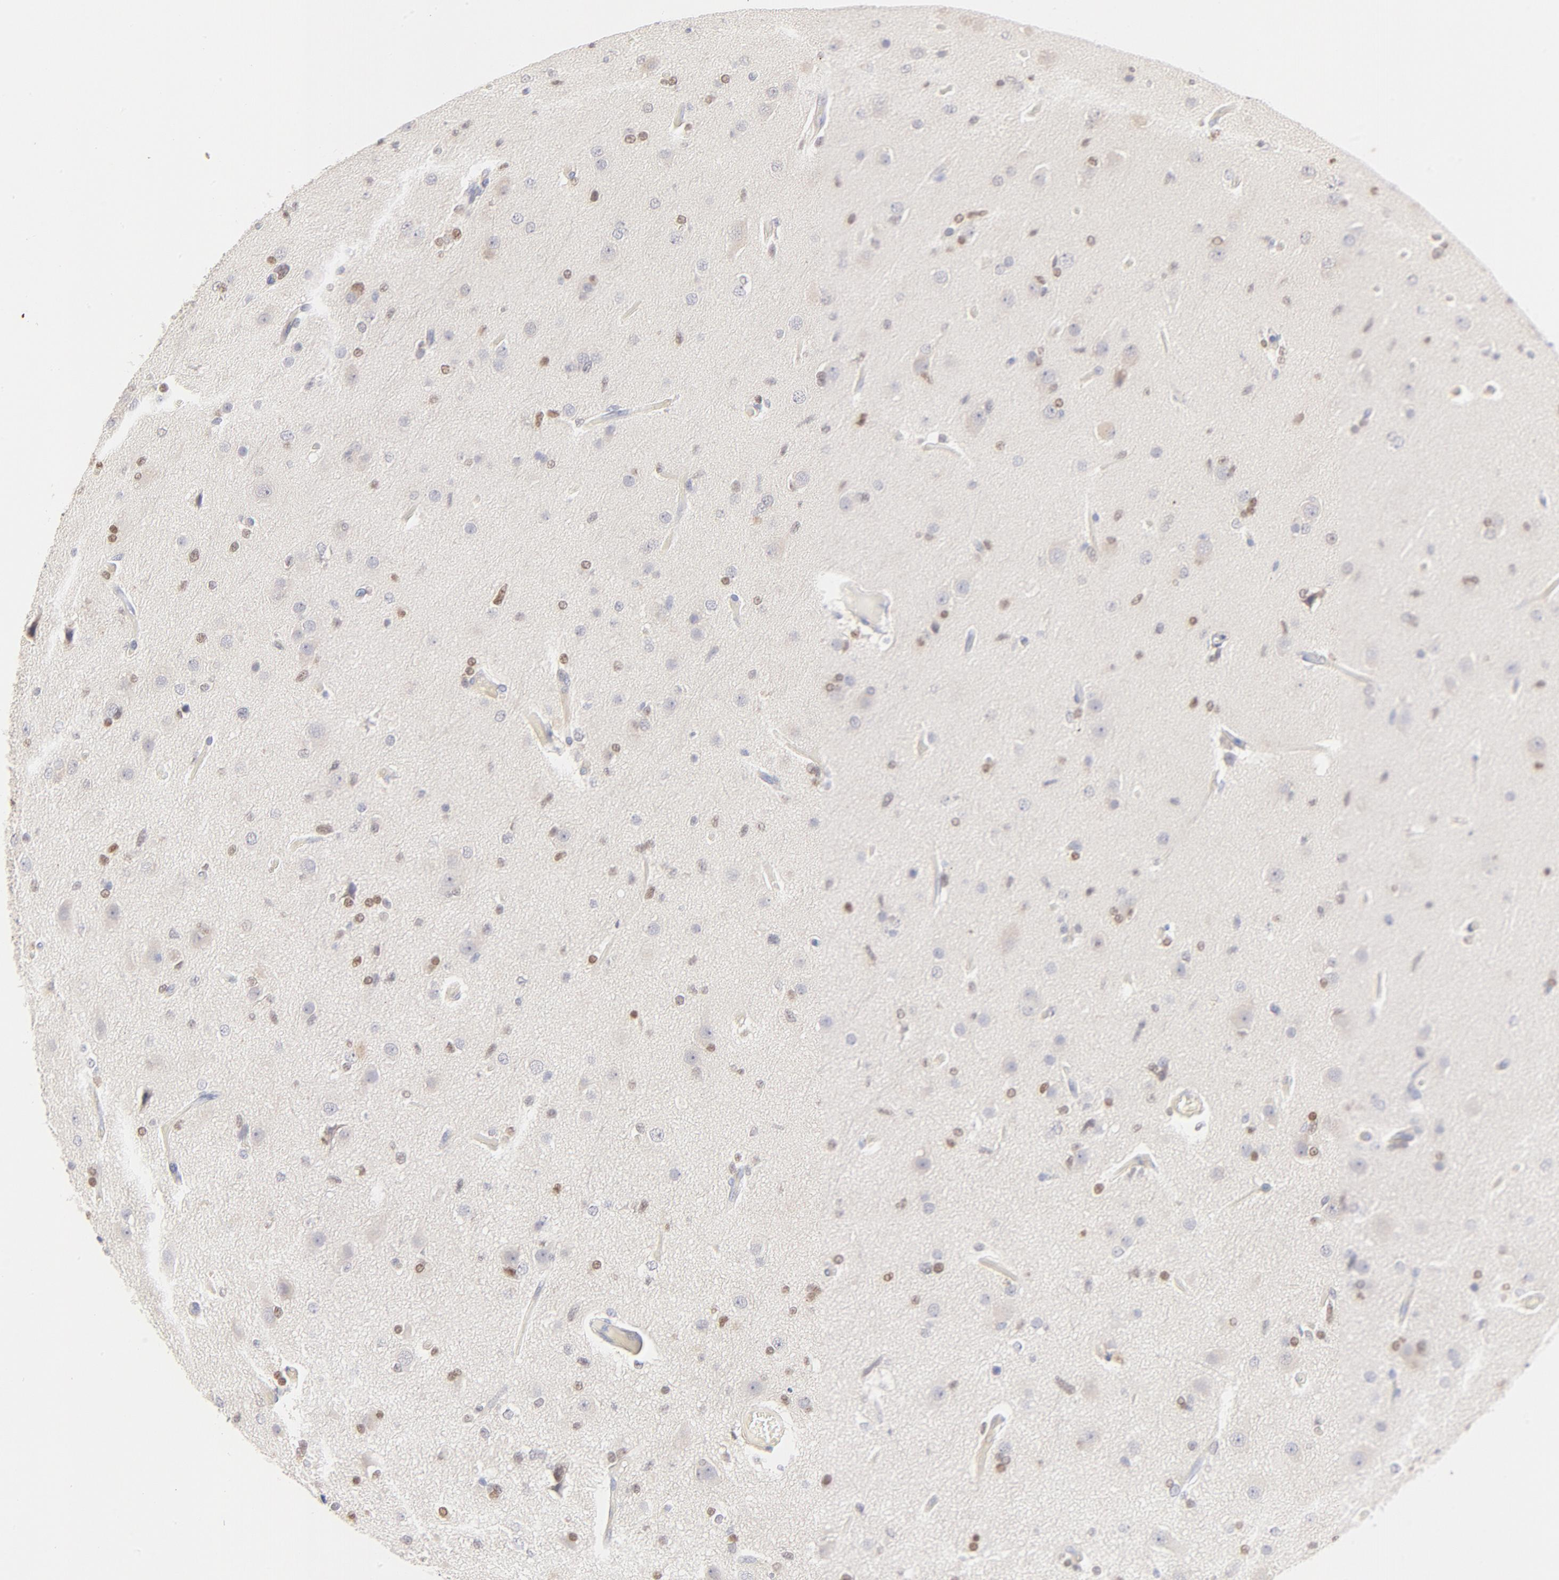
{"staining": {"intensity": "weak", "quantity": "25%-75%", "location": "cytoplasmic/membranous,nuclear"}, "tissue": "glioma", "cell_type": "Tumor cells", "image_type": "cancer", "snomed": [{"axis": "morphology", "description": "Glioma, malignant, High grade"}, {"axis": "topography", "description": "Brain"}], "caption": "An image of human glioma stained for a protein exhibits weak cytoplasmic/membranous and nuclear brown staining in tumor cells.", "gene": "NKX2-2", "patient": {"sex": "male", "age": 33}}